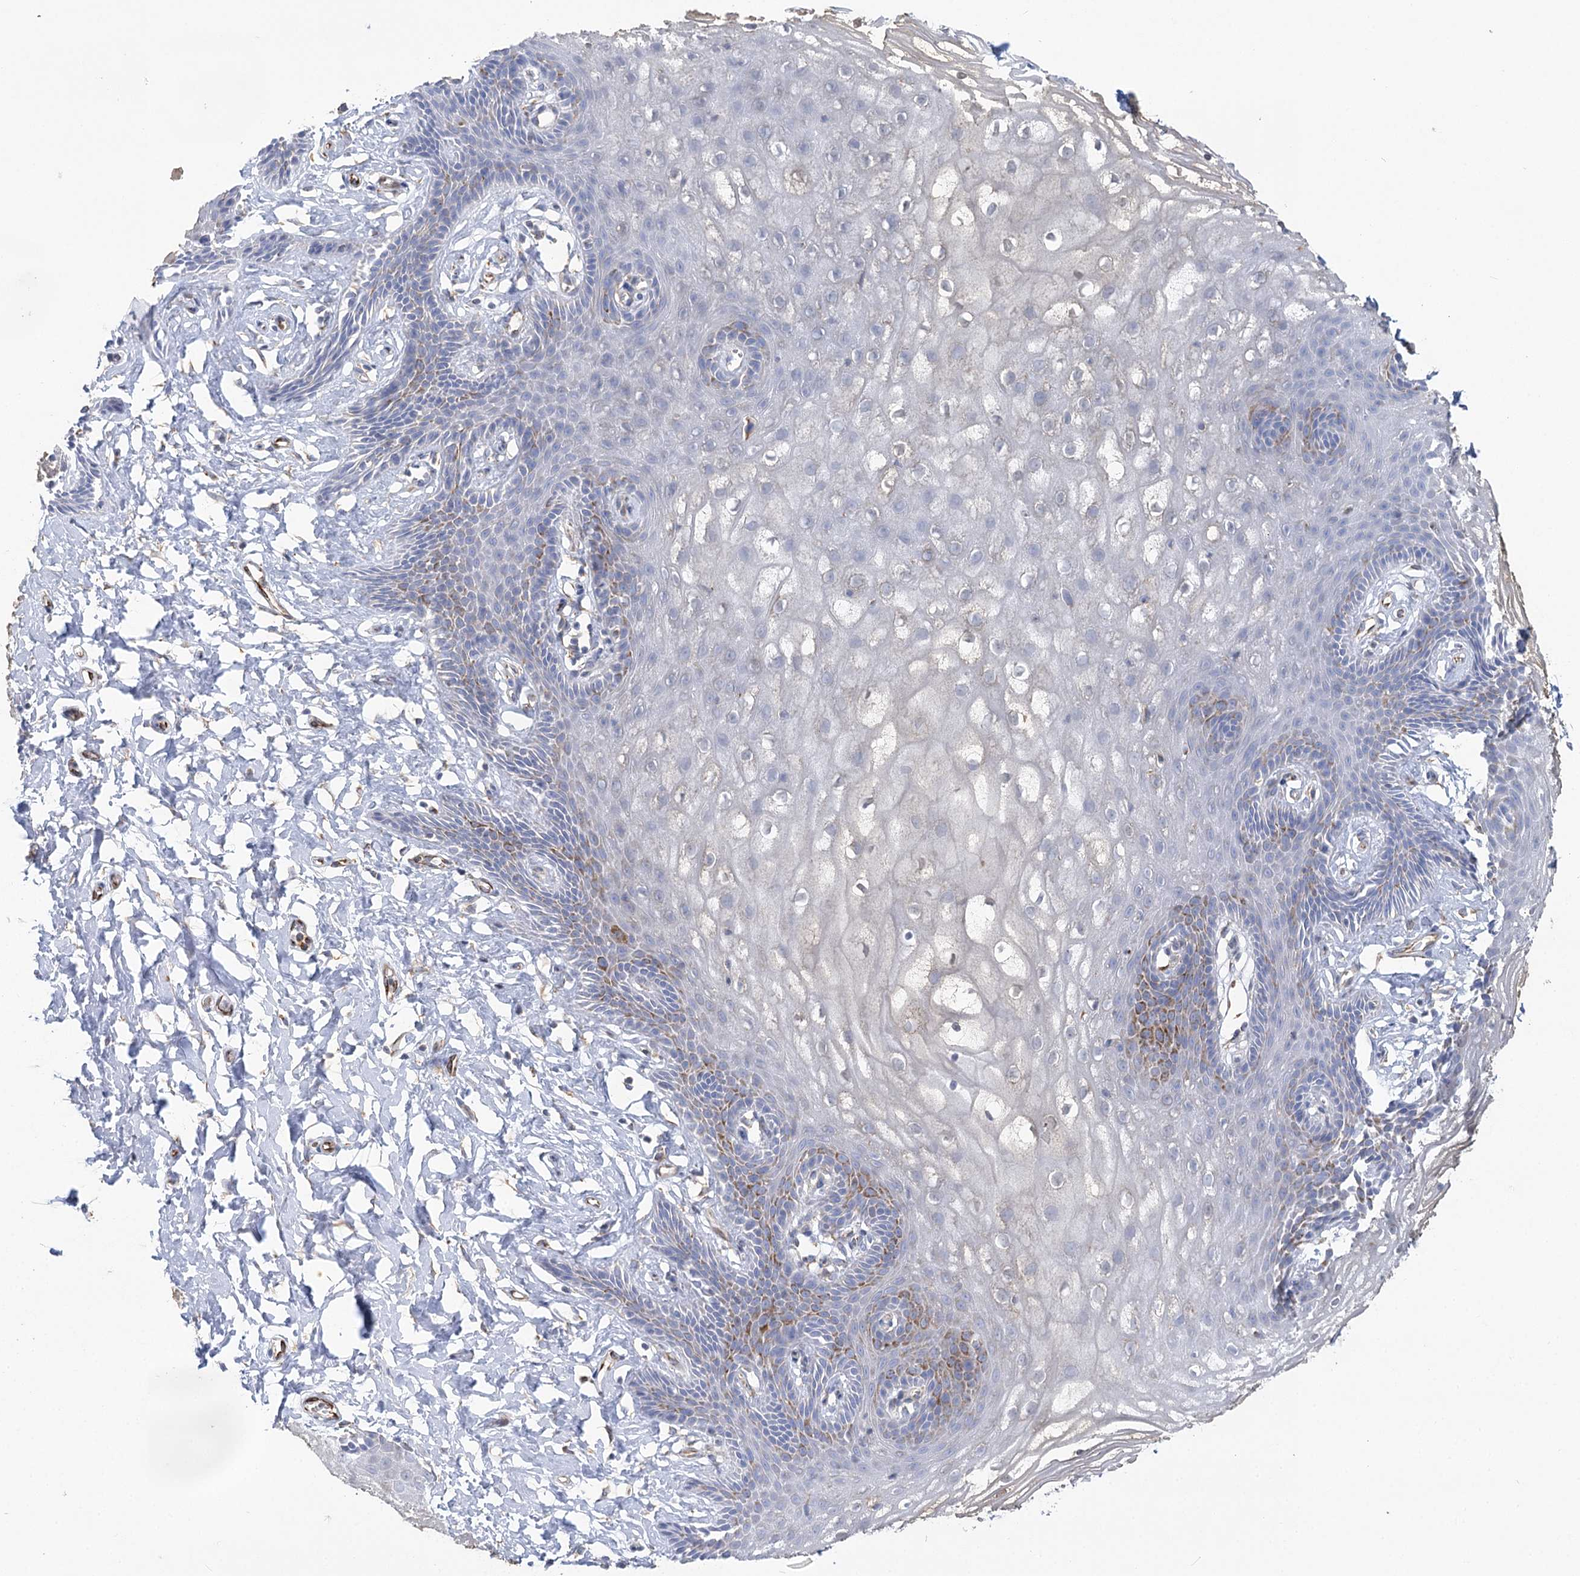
{"staining": {"intensity": "moderate", "quantity": "<25%", "location": "cytoplasmic/membranous"}, "tissue": "vagina", "cell_type": "Squamous epithelial cells", "image_type": "normal", "snomed": [{"axis": "morphology", "description": "Normal tissue, NOS"}, {"axis": "topography", "description": "Vagina"}, {"axis": "topography", "description": "Cervix"}], "caption": "Squamous epithelial cells exhibit low levels of moderate cytoplasmic/membranous positivity in approximately <25% of cells in unremarkable vagina.", "gene": "DHTKD1", "patient": {"sex": "female", "age": 40}}